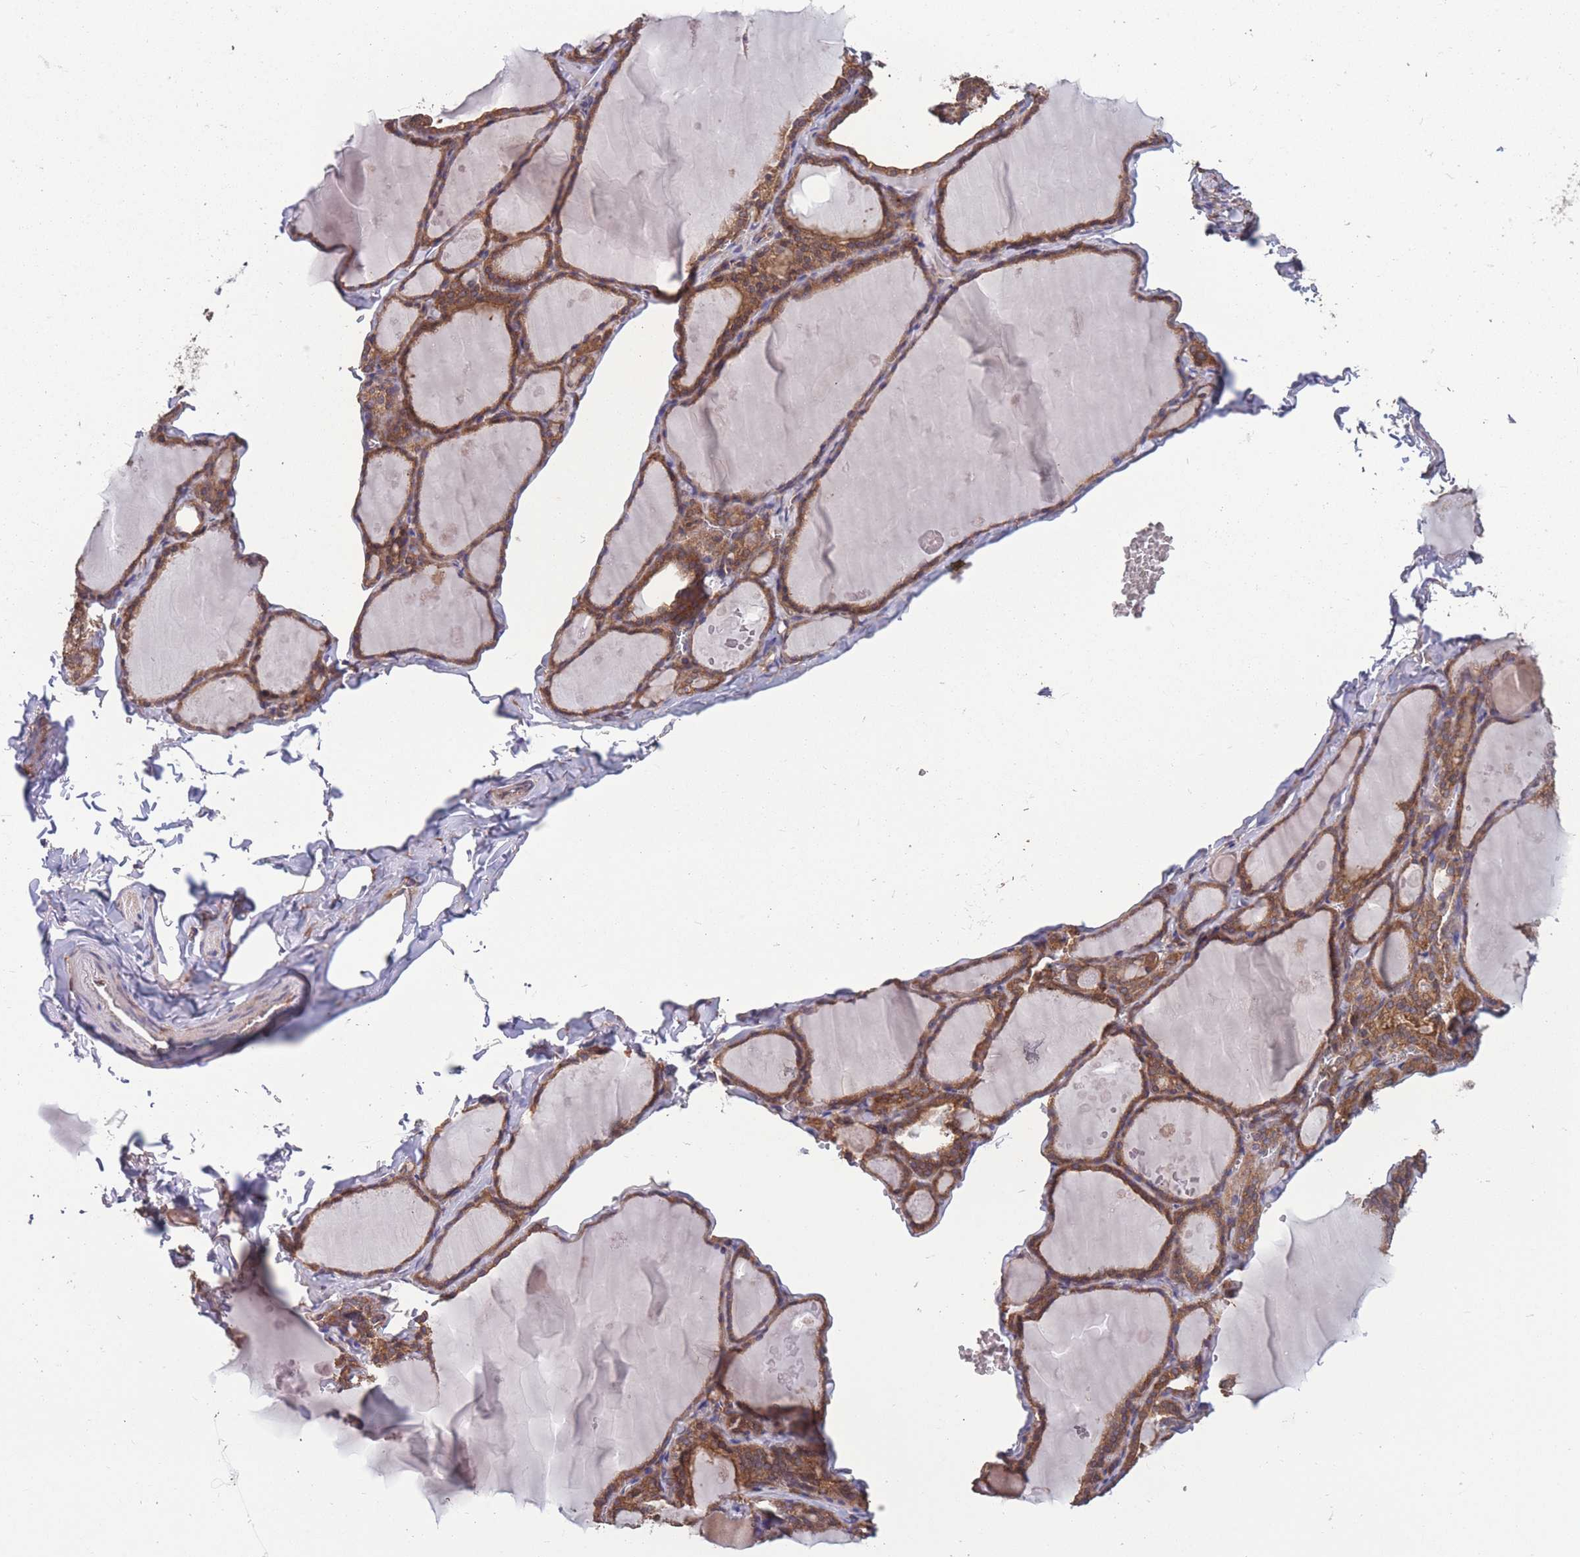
{"staining": {"intensity": "moderate", "quantity": ">75%", "location": "cytoplasmic/membranous"}, "tissue": "thyroid gland", "cell_type": "Glandular cells", "image_type": "normal", "snomed": [{"axis": "morphology", "description": "Normal tissue, NOS"}, {"axis": "topography", "description": "Thyroid gland"}], "caption": "Glandular cells show medium levels of moderate cytoplasmic/membranous positivity in approximately >75% of cells in unremarkable human thyroid gland.", "gene": "ZPR1", "patient": {"sex": "male", "age": 56}}